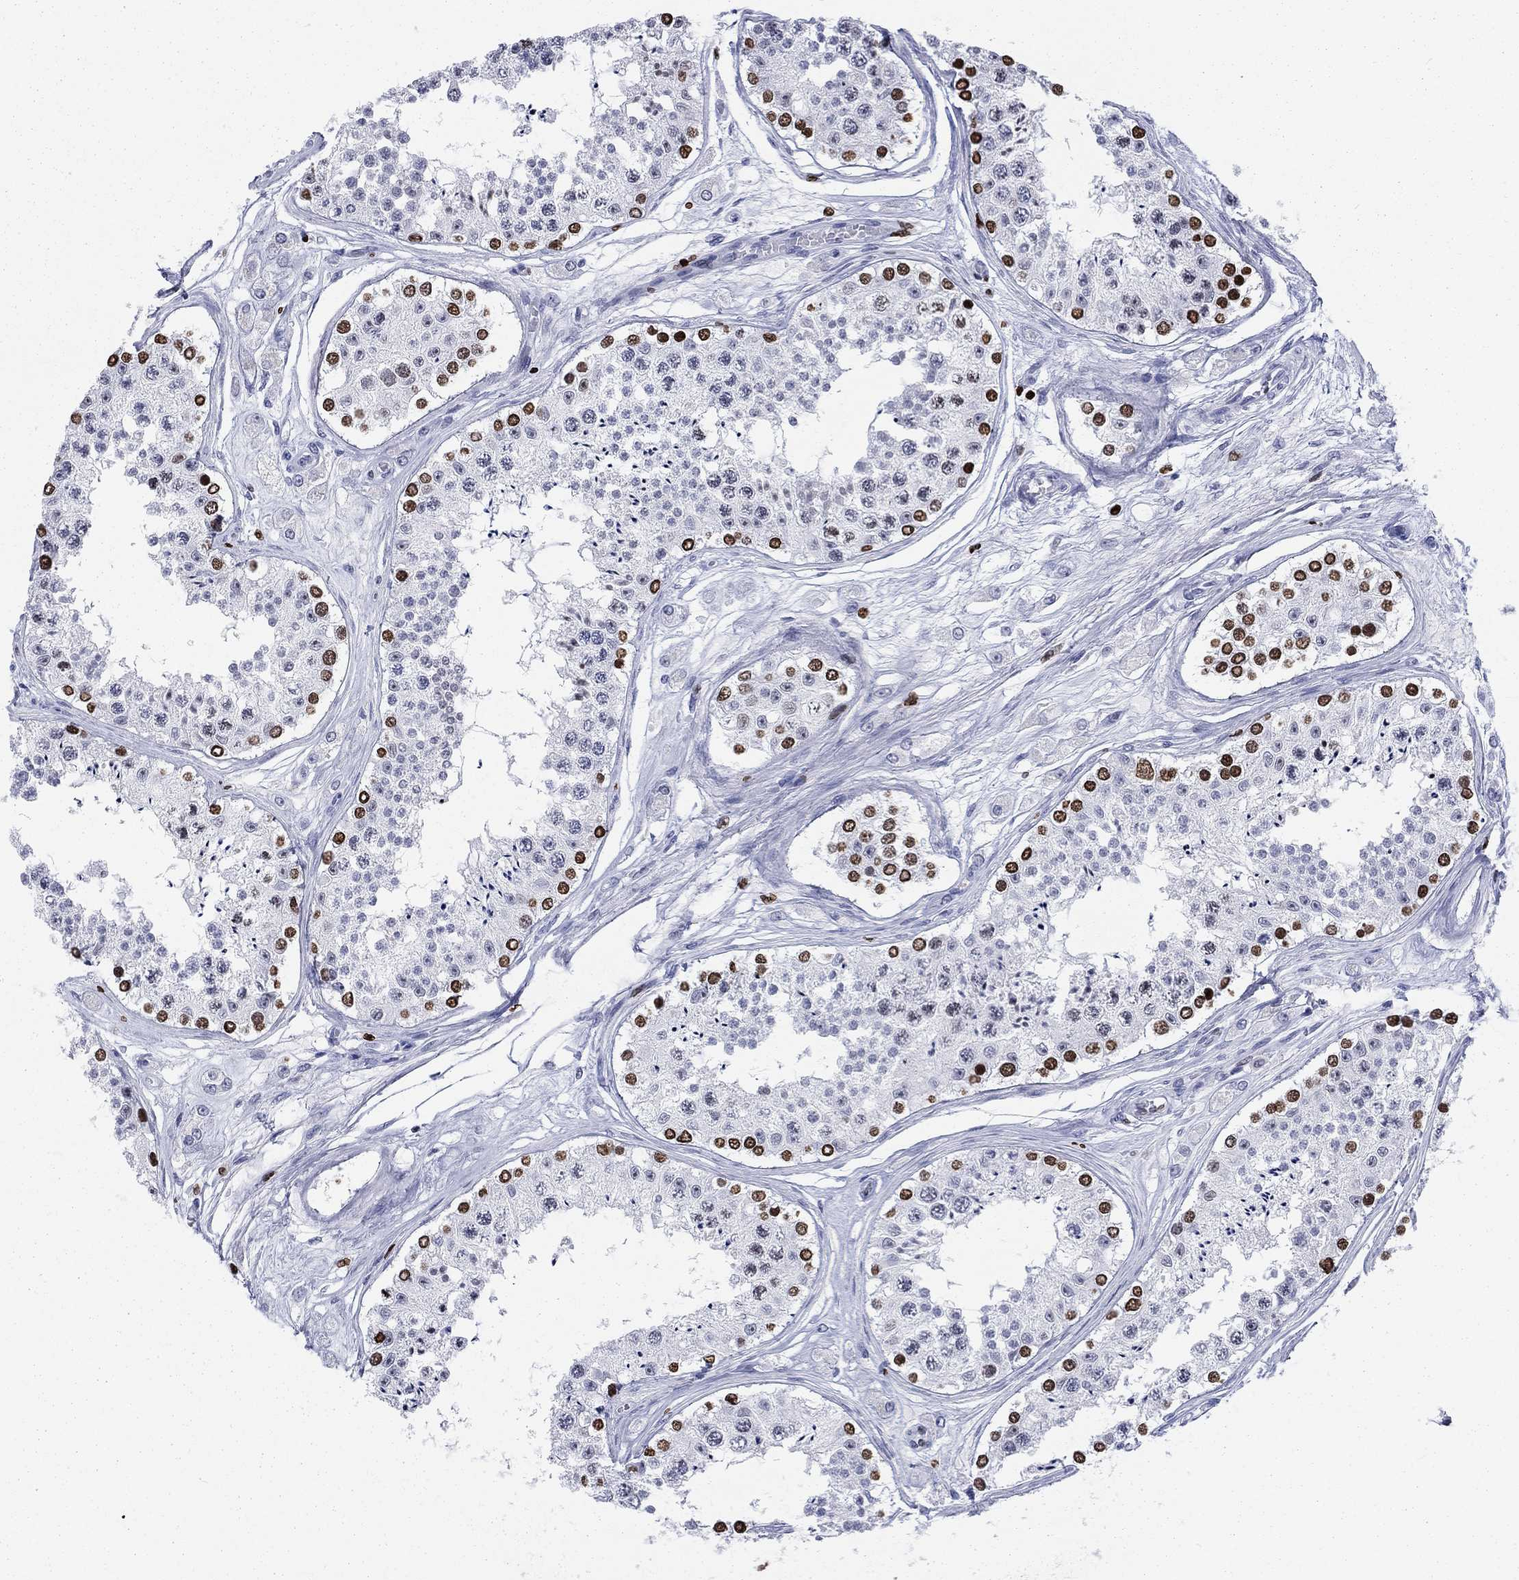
{"staining": {"intensity": "strong", "quantity": "<25%", "location": "nuclear"}, "tissue": "testis", "cell_type": "Cells in seminiferous ducts", "image_type": "normal", "snomed": [{"axis": "morphology", "description": "Normal tissue, NOS"}, {"axis": "topography", "description": "Testis"}], "caption": "Protein expression analysis of unremarkable human testis reveals strong nuclear positivity in approximately <25% of cells in seminiferous ducts. The protein is stained brown, and the nuclei are stained in blue (DAB (3,3'-diaminobenzidine) IHC with brightfield microscopy, high magnification).", "gene": "H1", "patient": {"sex": "male", "age": 25}}